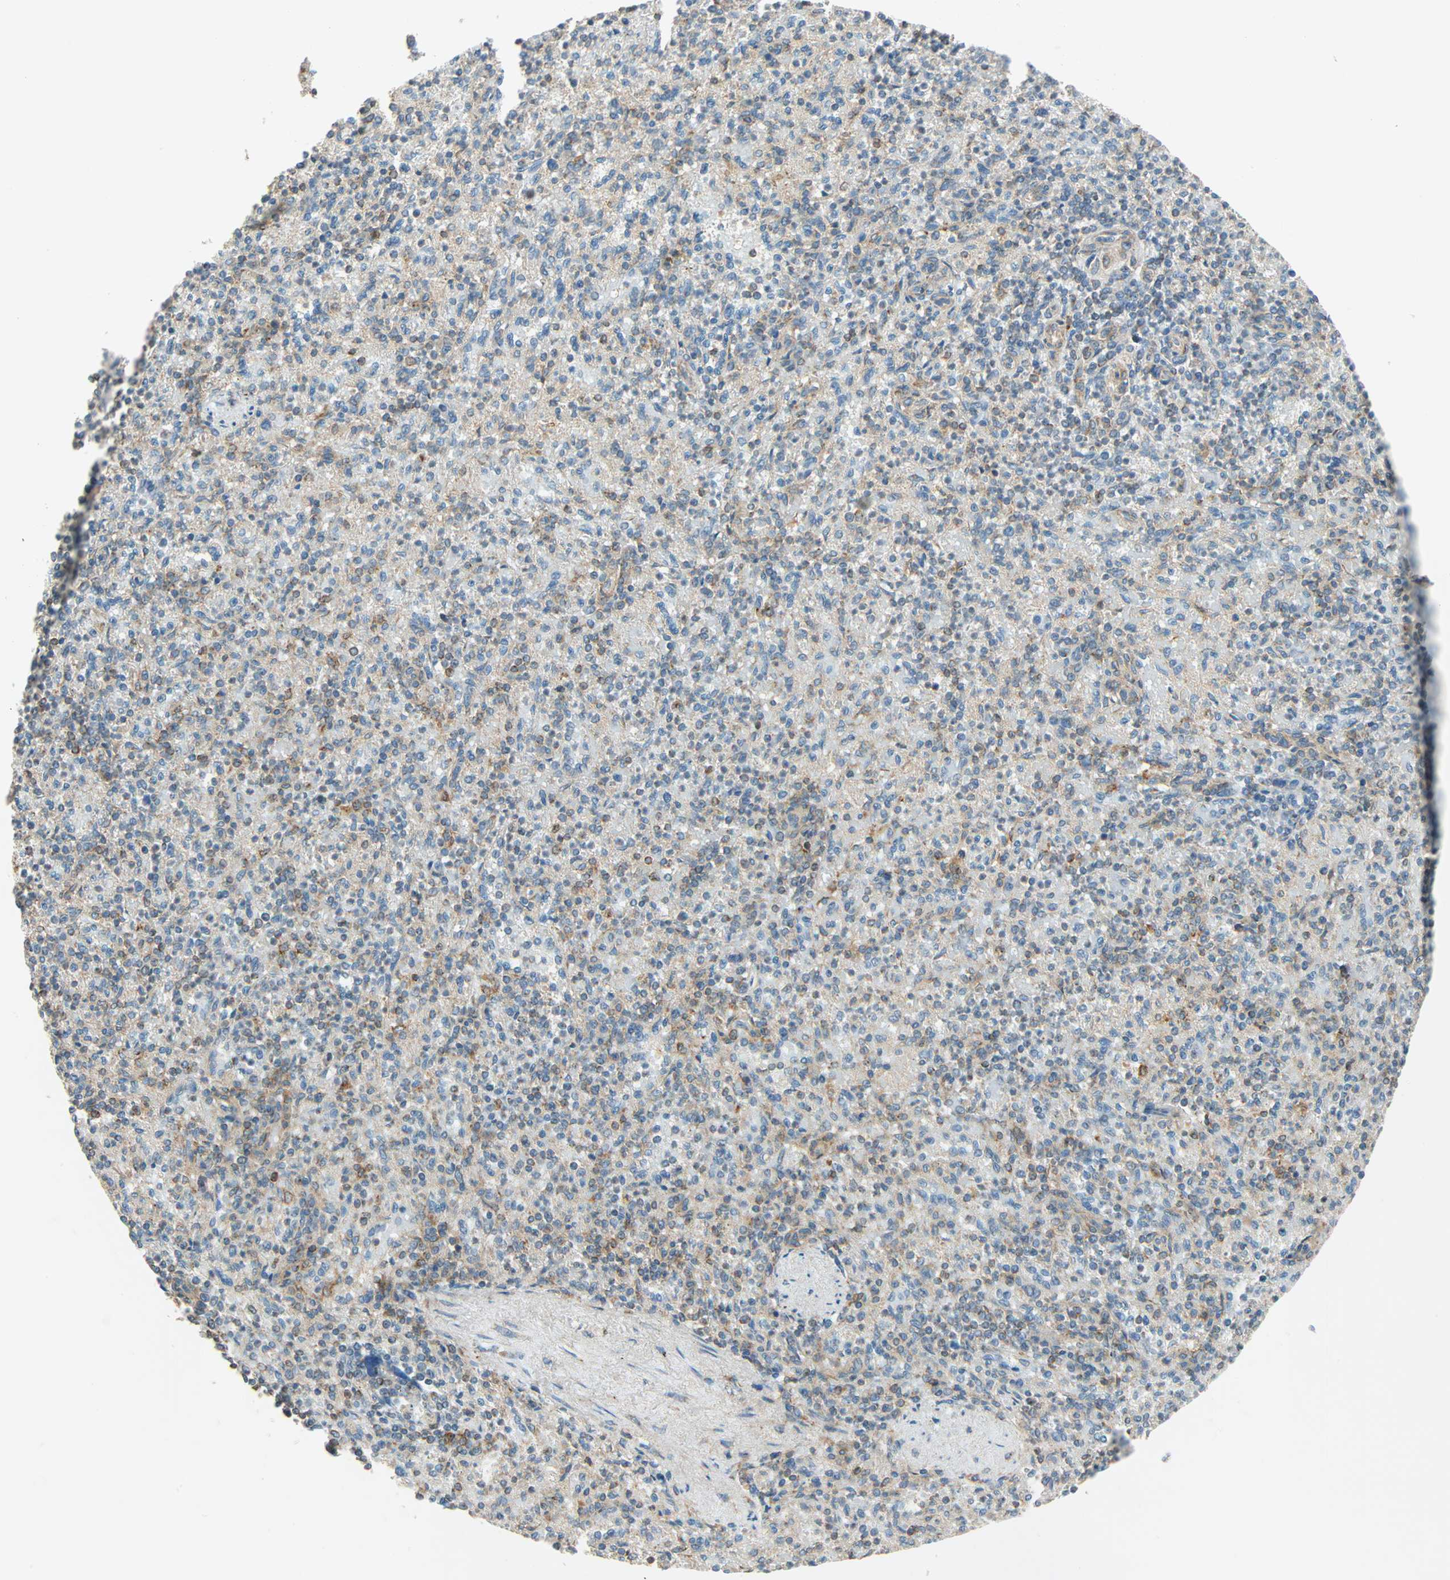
{"staining": {"intensity": "moderate", "quantity": "<25%", "location": "cytoplasmic/membranous"}, "tissue": "spleen", "cell_type": "Cells in red pulp", "image_type": "normal", "snomed": [{"axis": "morphology", "description": "Normal tissue, NOS"}, {"axis": "topography", "description": "Spleen"}], "caption": "Cells in red pulp exhibit moderate cytoplasmic/membranous positivity in about <25% of cells in benign spleen.", "gene": "PNPLA6", "patient": {"sex": "female", "age": 74}}